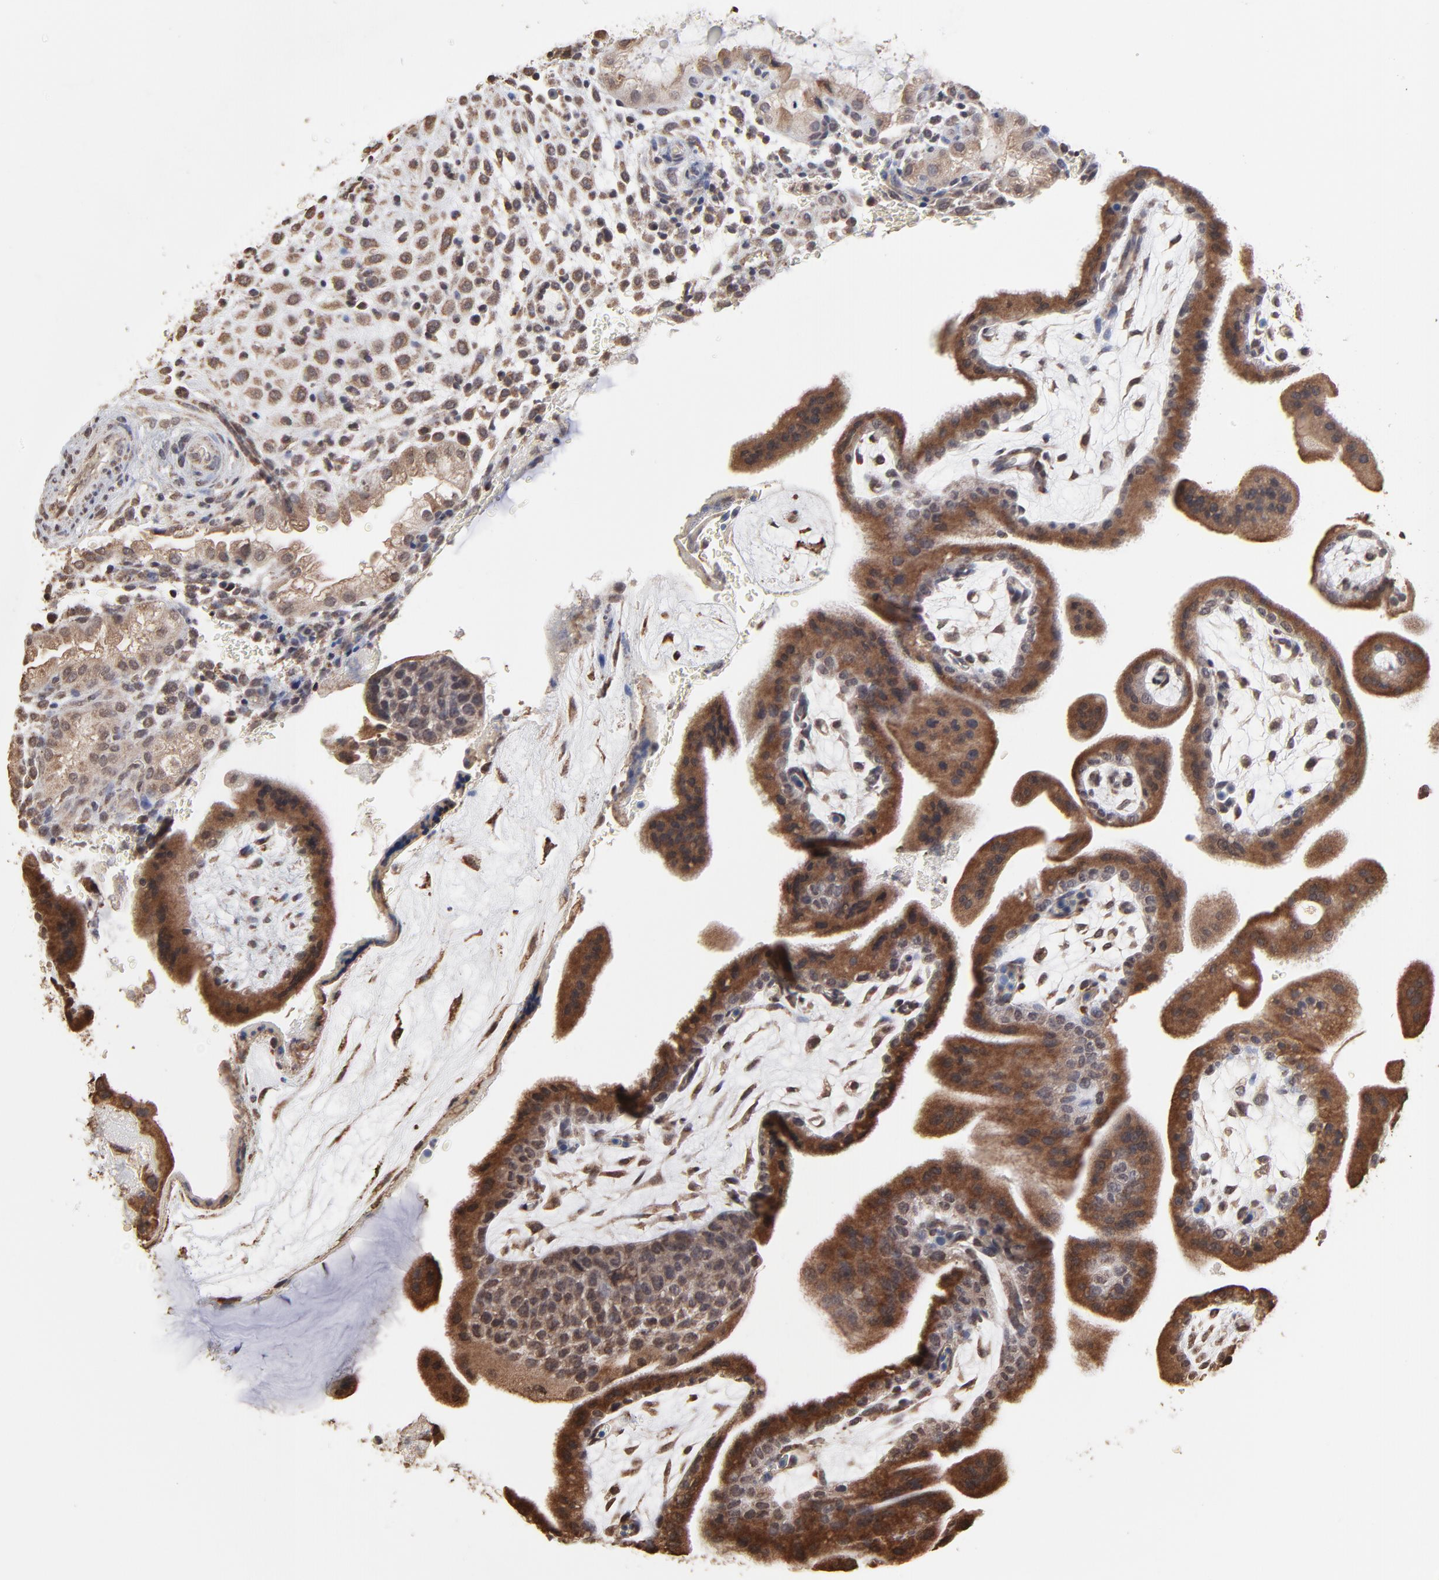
{"staining": {"intensity": "weak", "quantity": "<25%", "location": "cytoplasmic/membranous"}, "tissue": "placenta", "cell_type": "Decidual cells", "image_type": "normal", "snomed": [{"axis": "morphology", "description": "Normal tissue, NOS"}, {"axis": "topography", "description": "Placenta"}], "caption": "Immunohistochemistry (IHC) micrograph of benign placenta: human placenta stained with DAB demonstrates no significant protein staining in decidual cells. Nuclei are stained in blue.", "gene": "CHM", "patient": {"sex": "female", "age": 35}}